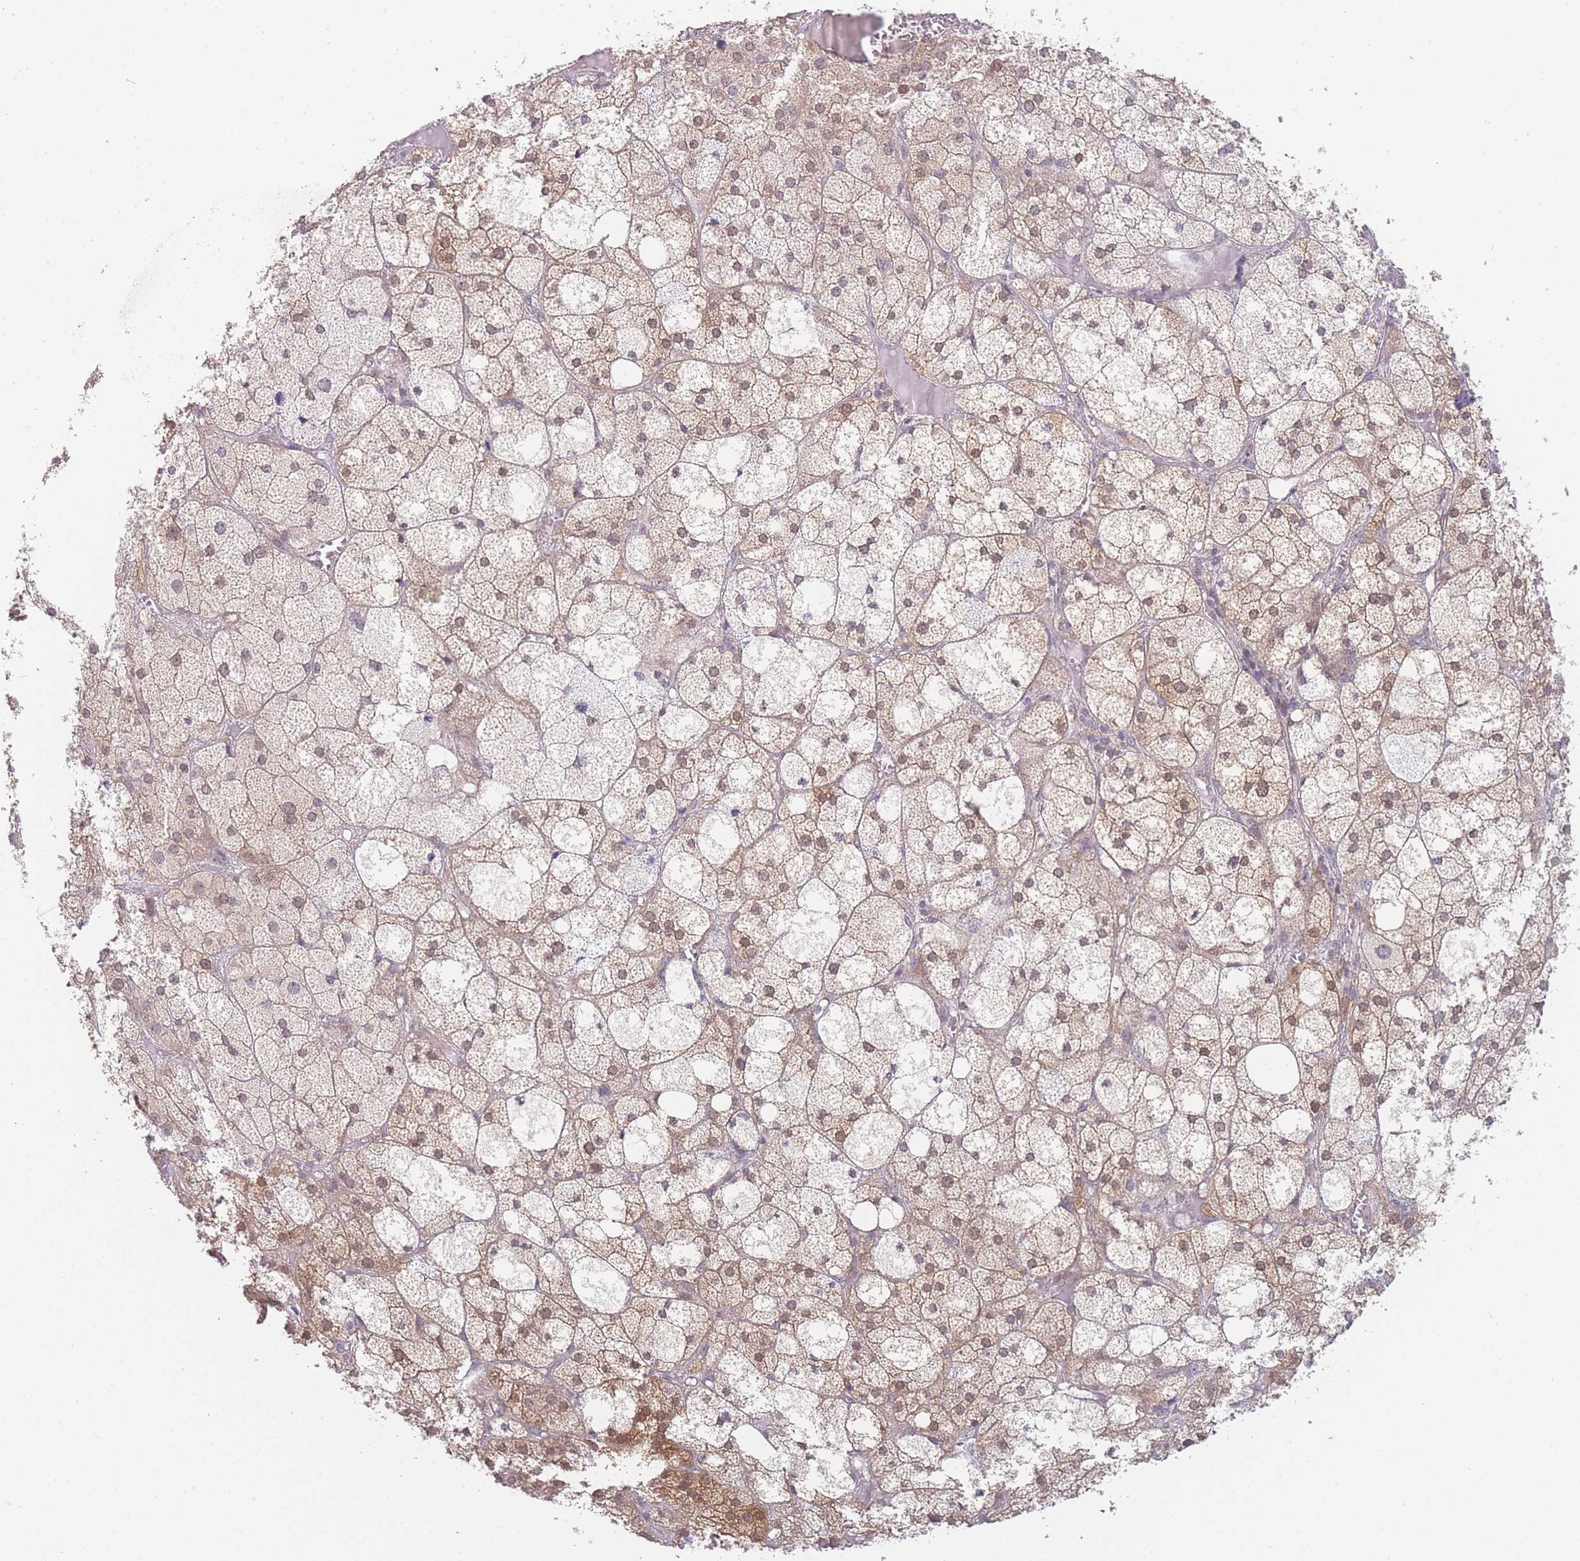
{"staining": {"intensity": "weak", "quantity": "25%-75%", "location": "cytoplasmic/membranous"}, "tissue": "adrenal gland", "cell_type": "Glandular cells", "image_type": "normal", "snomed": [{"axis": "morphology", "description": "Normal tissue, NOS"}, {"axis": "topography", "description": "Adrenal gland"}], "caption": "High-magnification brightfield microscopy of benign adrenal gland stained with DAB (brown) and counterstained with hematoxylin (blue). glandular cells exhibit weak cytoplasmic/membranous staining is present in approximately25%-75% of cells.", "gene": "MRI1", "patient": {"sex": "female", "age": 61}}